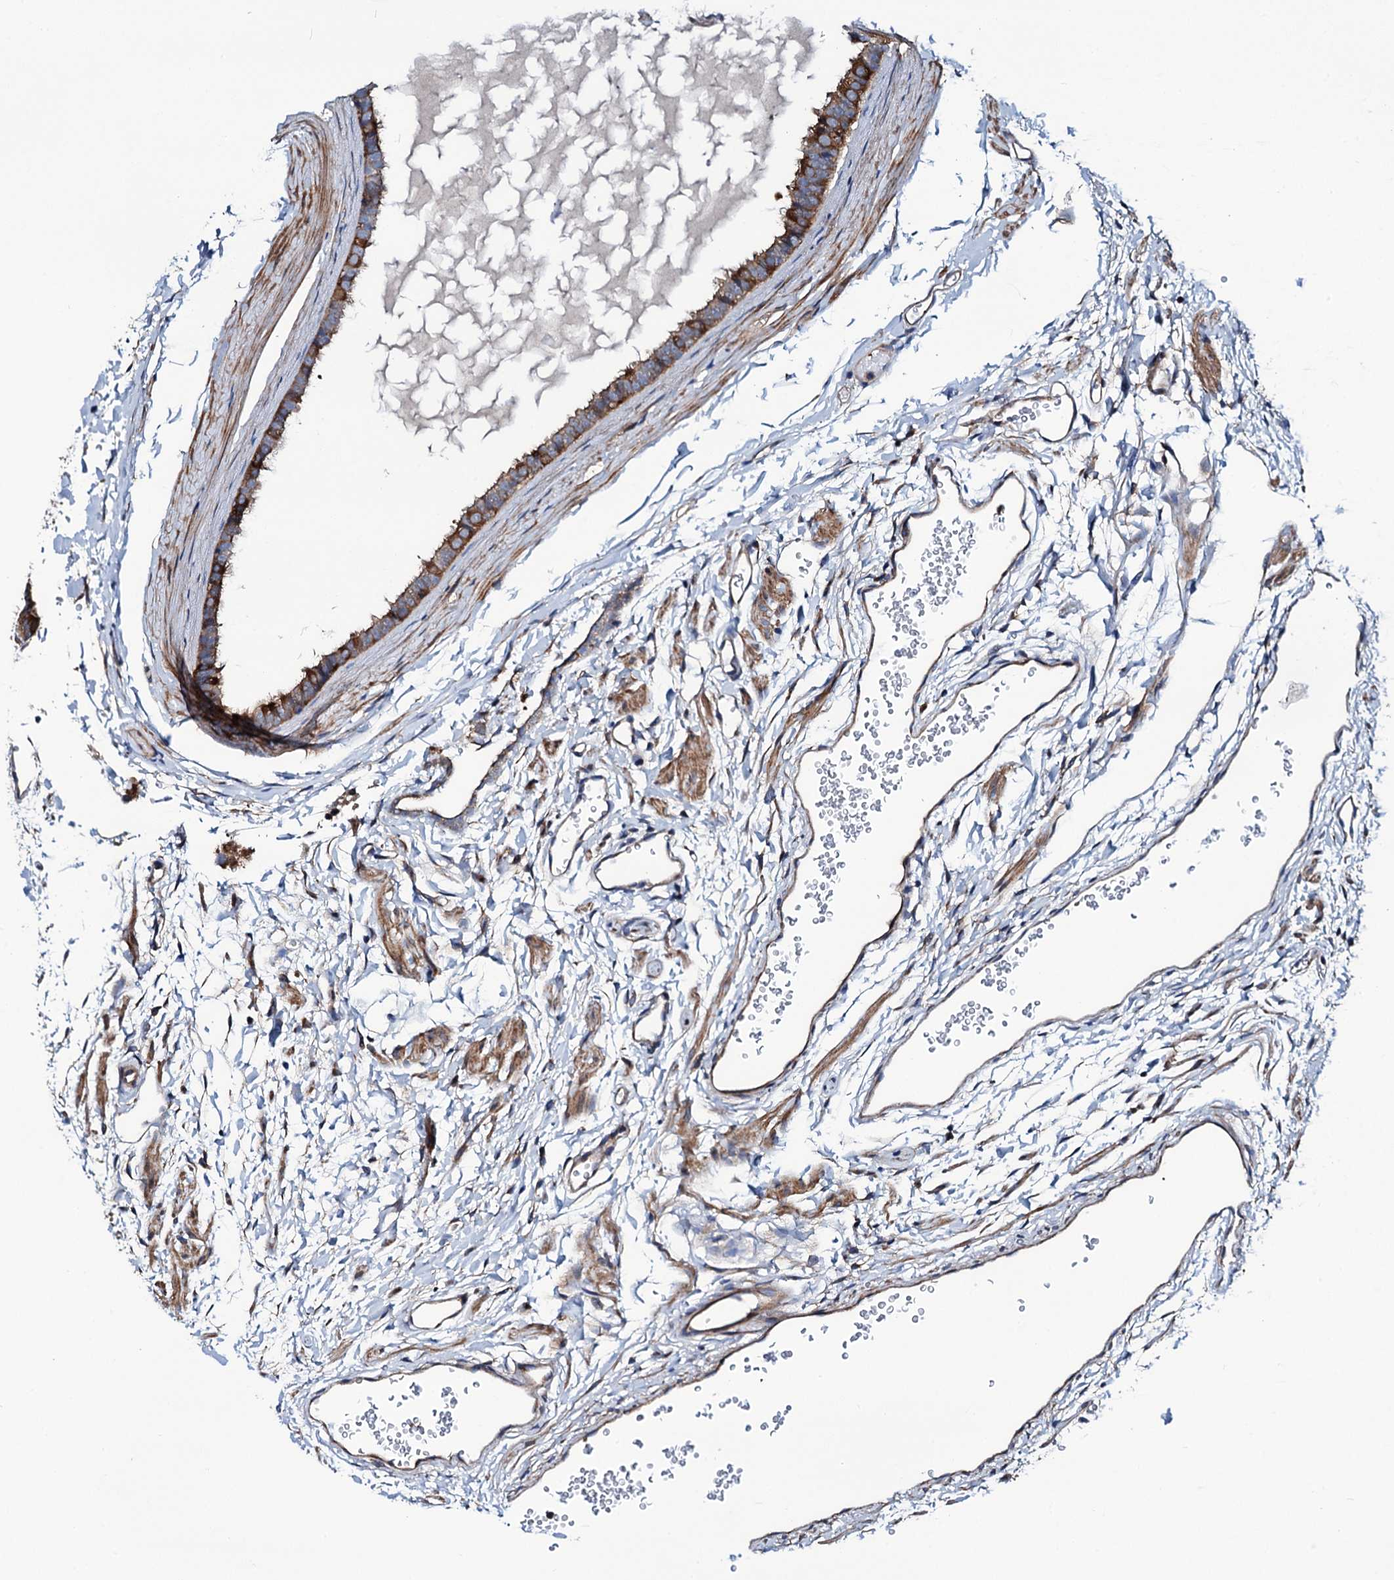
{"staining": {"intensity": "strong", "quantity": ">75%", "location": "cytoplasmic/membranous"}, "tissue": "fallopian tube", "cell_type": "Glandular cells", "image_type": "normal", "snomed": [{"axis": "morphology", "description": "Normal tissue, NOS"}, {"axis": "topography", "description": "Fallopian tube"}], "caption": "Brown immunohistochemical staining in unremarkable human fallopian tube shows strong cytoplasmic/membranous staining in approximately >75% of glandular cells.", "gene": "NEK1", "patient": {"sex": "female", "age": 35}}